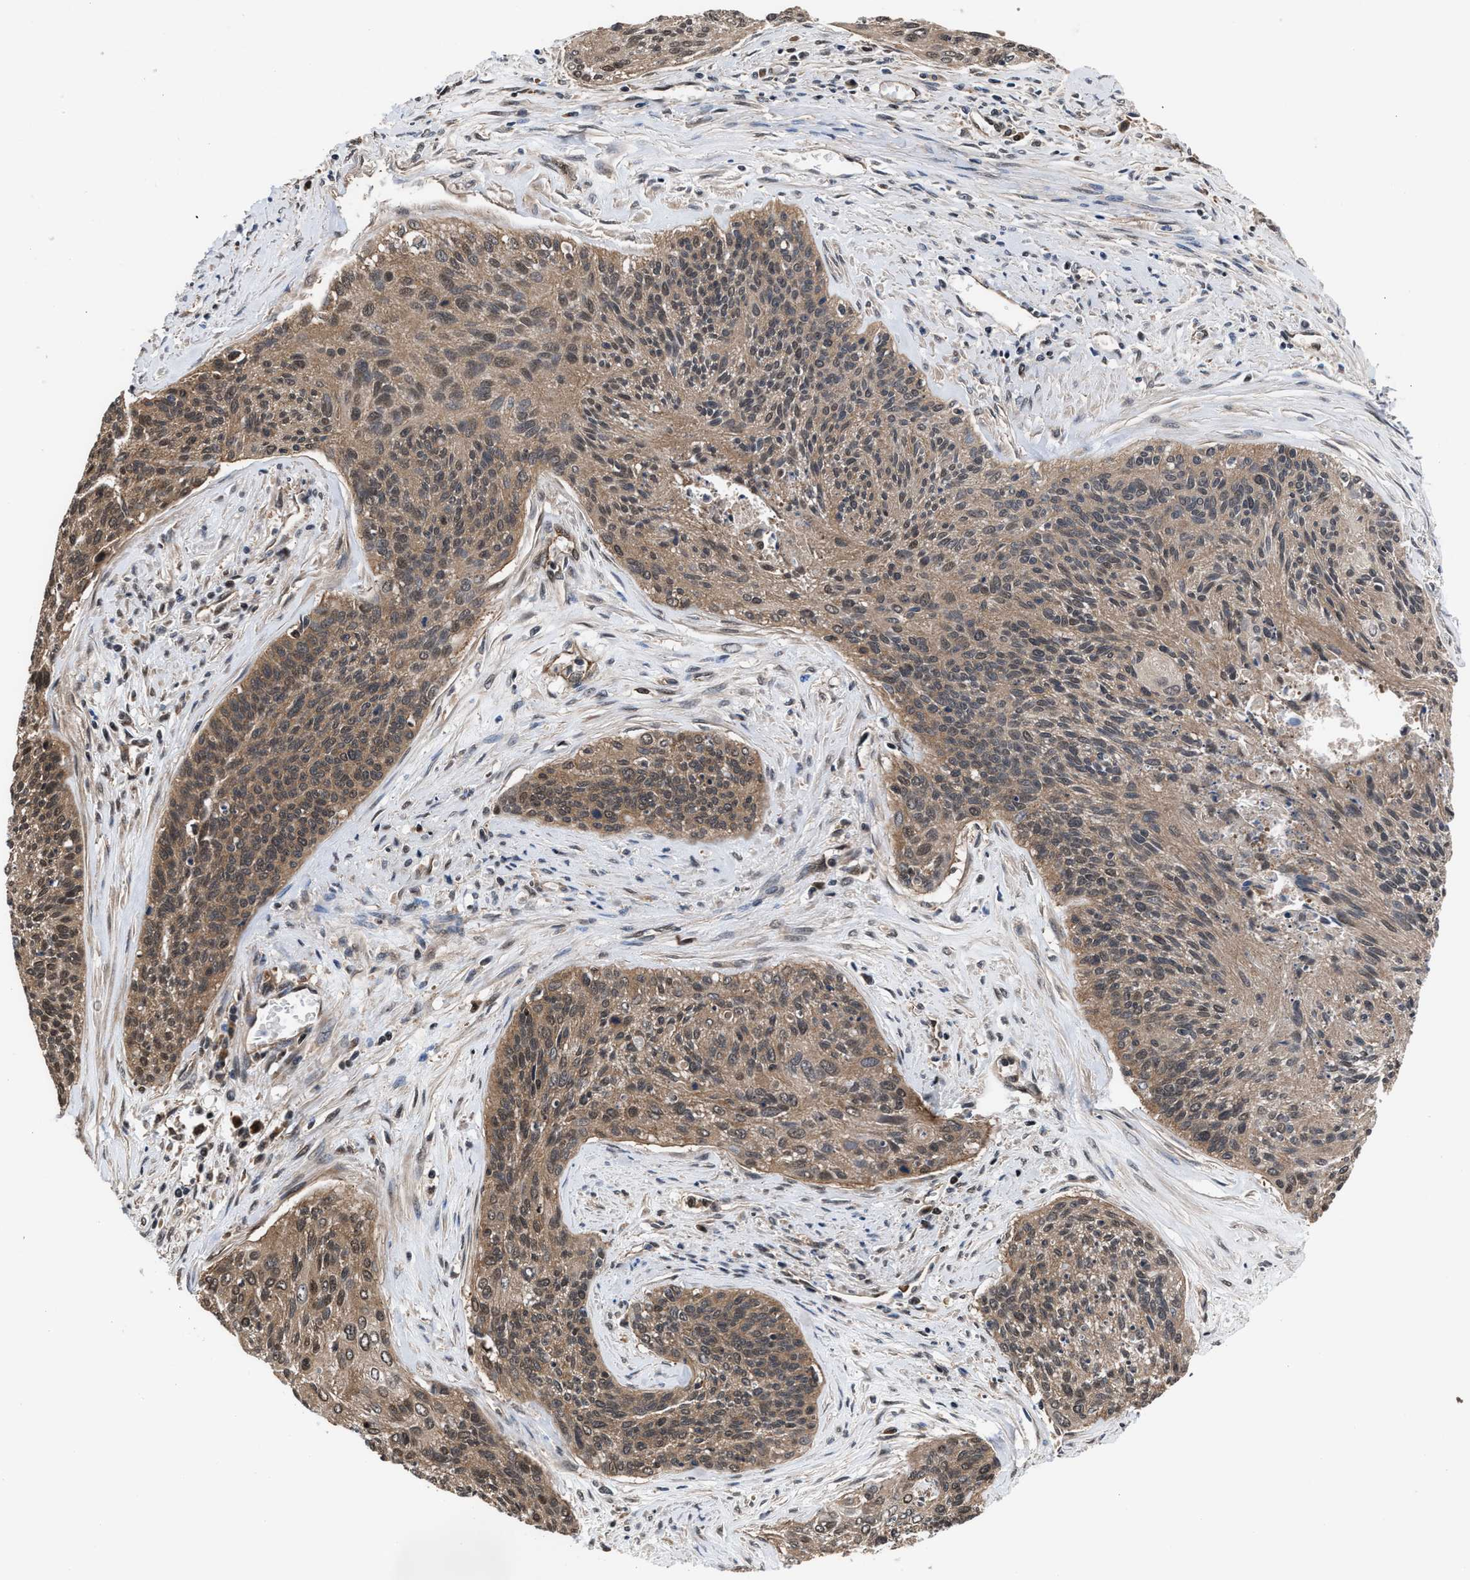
{"staining": {"intensity": "weak", "quantity": ">75%", "location": "cytoplasmic/membranous,nuclear"}, "tissue": "cervical cancer", "cell_type": "Tumor cells", "image_type": "cancer", "snomed": [{"axis": "morphology", "description": "Squamous cell carcinoma, NOS"}, {"axis": "topography", "description": "Cervix"}], "caption": "DAB immunohistochemical staining of human squamous cell carcinoma (cervical) displays weak cytoplasmic/membranous and nuclear protein positivity in about >75% of tumor cells. (IHC, brightfield microscopy, high magnification).", "gene": "SCAI", "patient": {"sex": "female", "age": 55}}